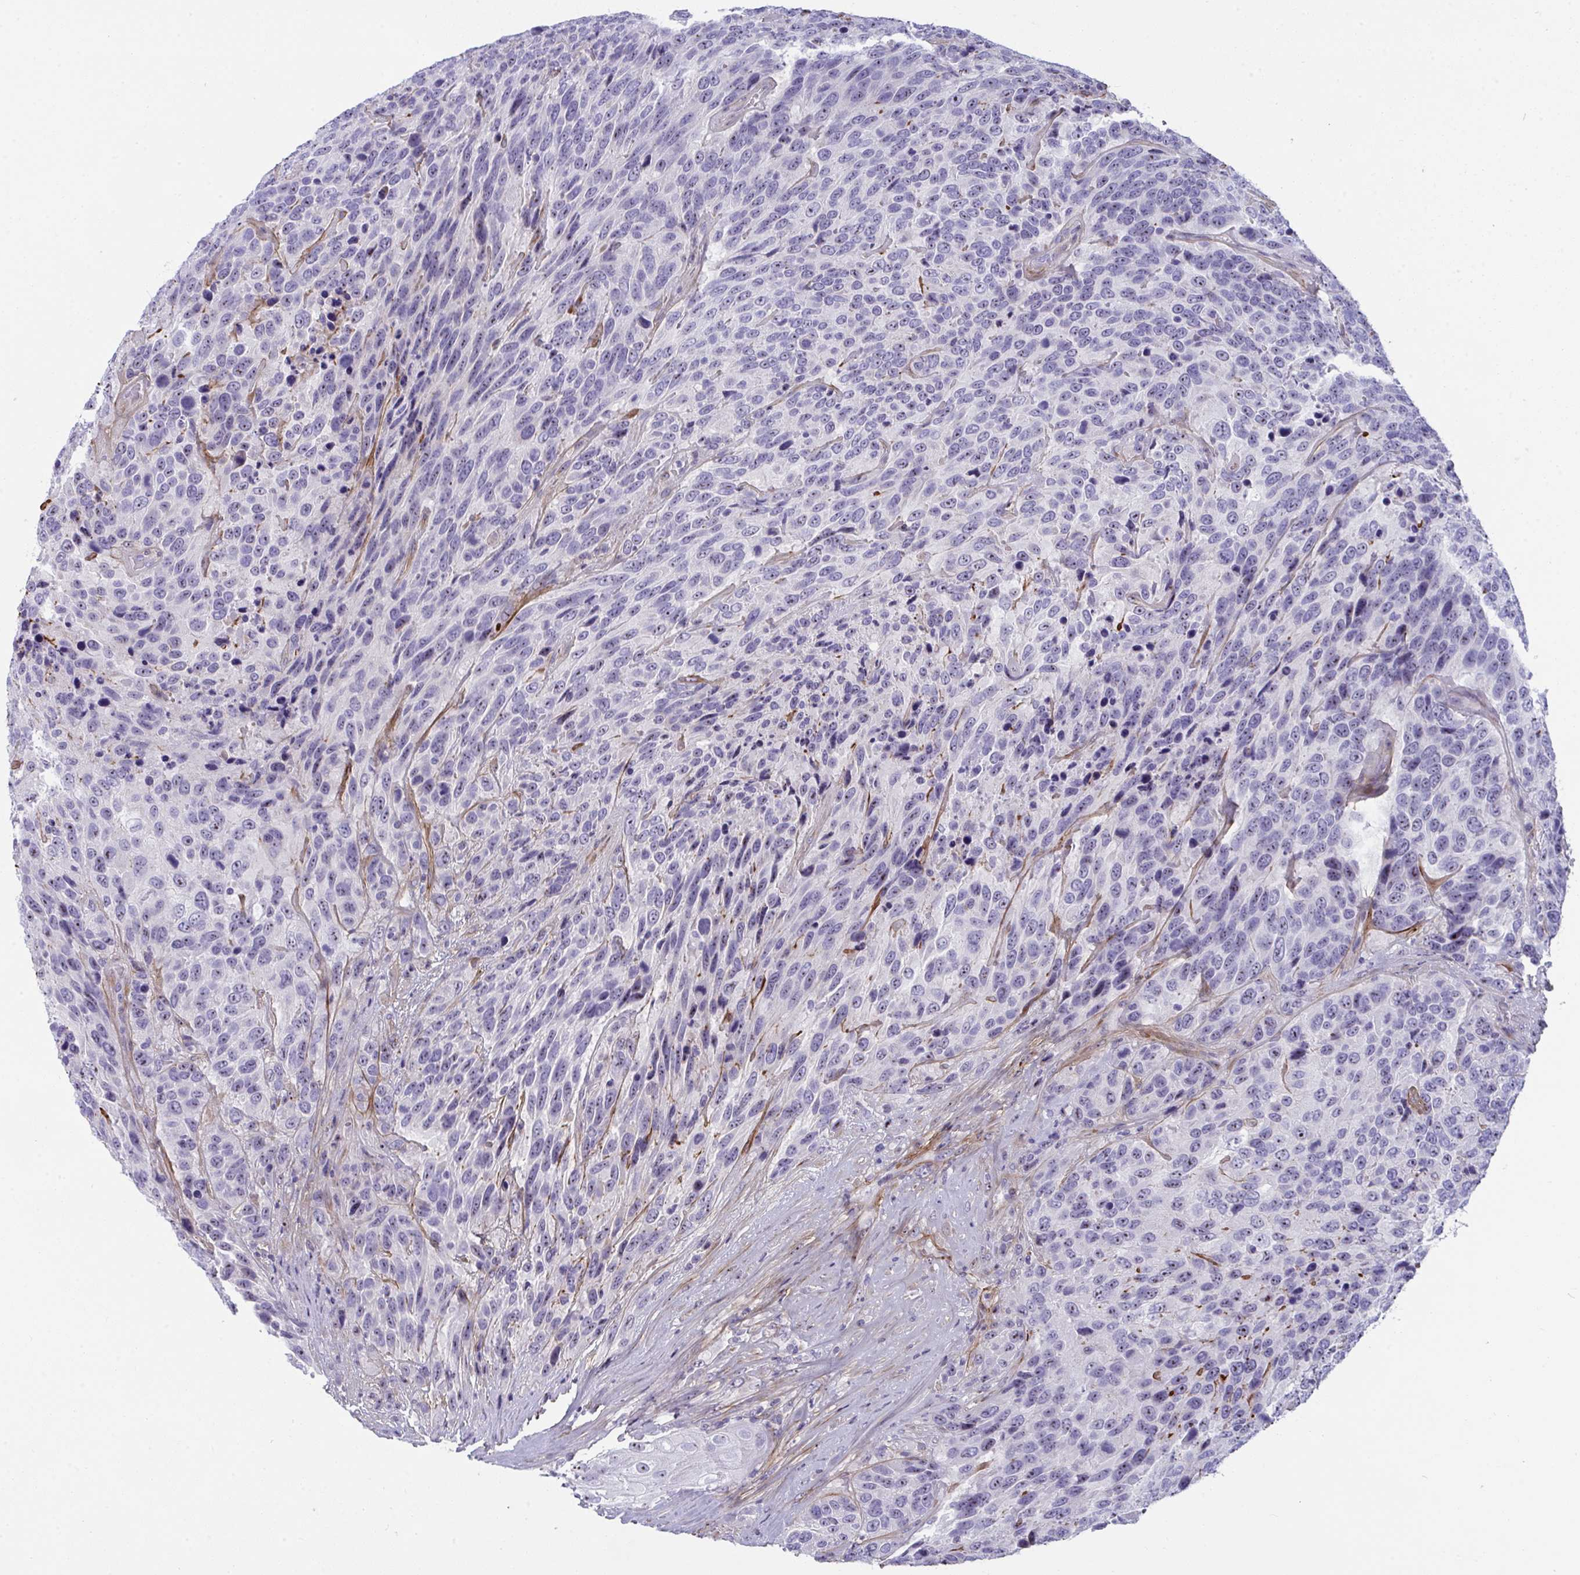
{"staining": {"intensity": "negative", "quantity": "none", "location": "none"}, "tissue": "urothelial cancer", "cell_type": "Tumor cells", "image_type": "cancer", "snomed": [{"axis": "morphology", "description": "Urothelial carcinoma, High grade"}, {"axis": "topography", "description": "Urinary bladder"}], "caption": "IHC histopathology image of neoplastic tissue: urothelial cancer stained with DAB shows no significant protein staining in tumor cells.", "gene": "LHFPL6", "patient": {"sex": "female", "age": 70}}